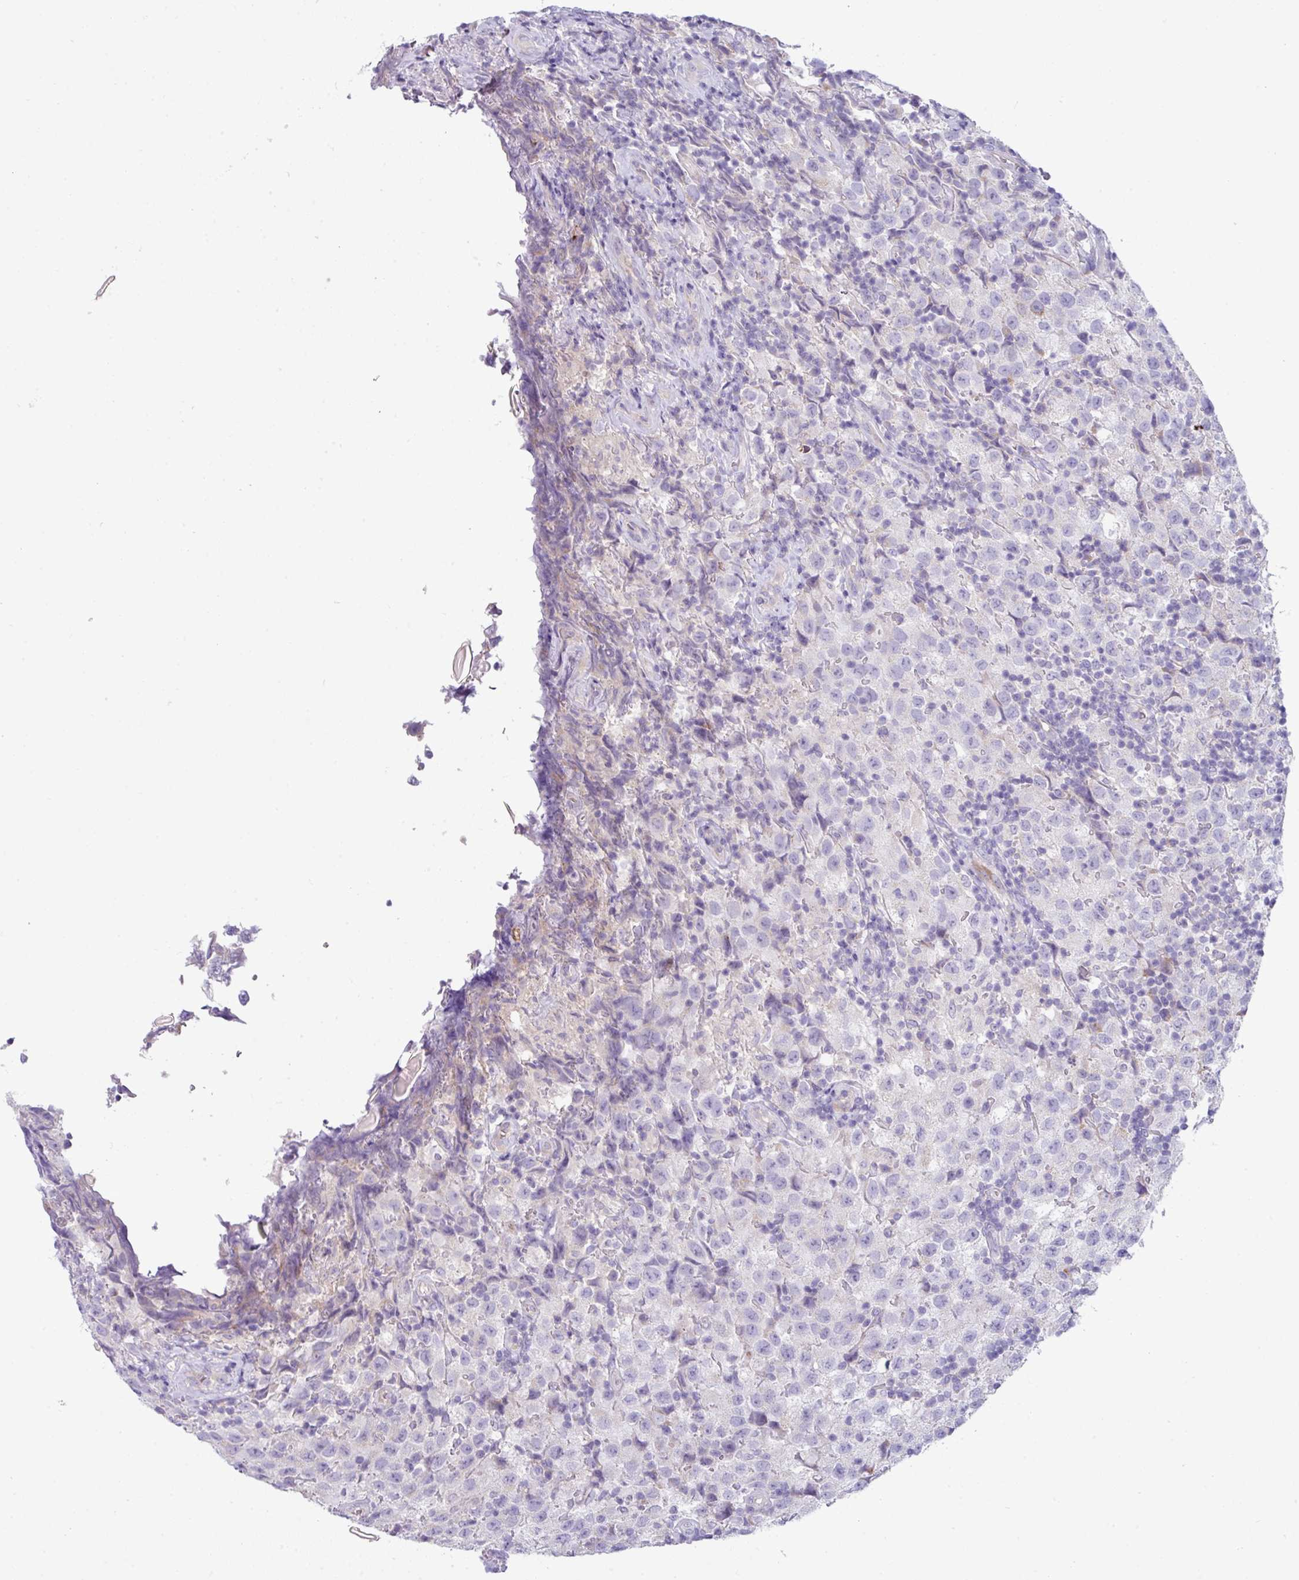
{"staining": {"intensity": "negative", "quantity": "none", "location": "none"}, "tissue": "testis cancer", "cell_type": "Tumor cells", "image_type": "cancer", "snomed": [{"axis": "morphology", "description": "Seminoma, NOS"}, {"axis": "morphology", "description": "Carcinoma, Embryonal, NOS"}, {"axis": "topography", "description": "Testis"}], "caption": "Histopathology image shows no significant protein expression in tumor cells of testis cancer.", "gene": "ACAP3", "patient": {"sex": "male", "age": 41}}